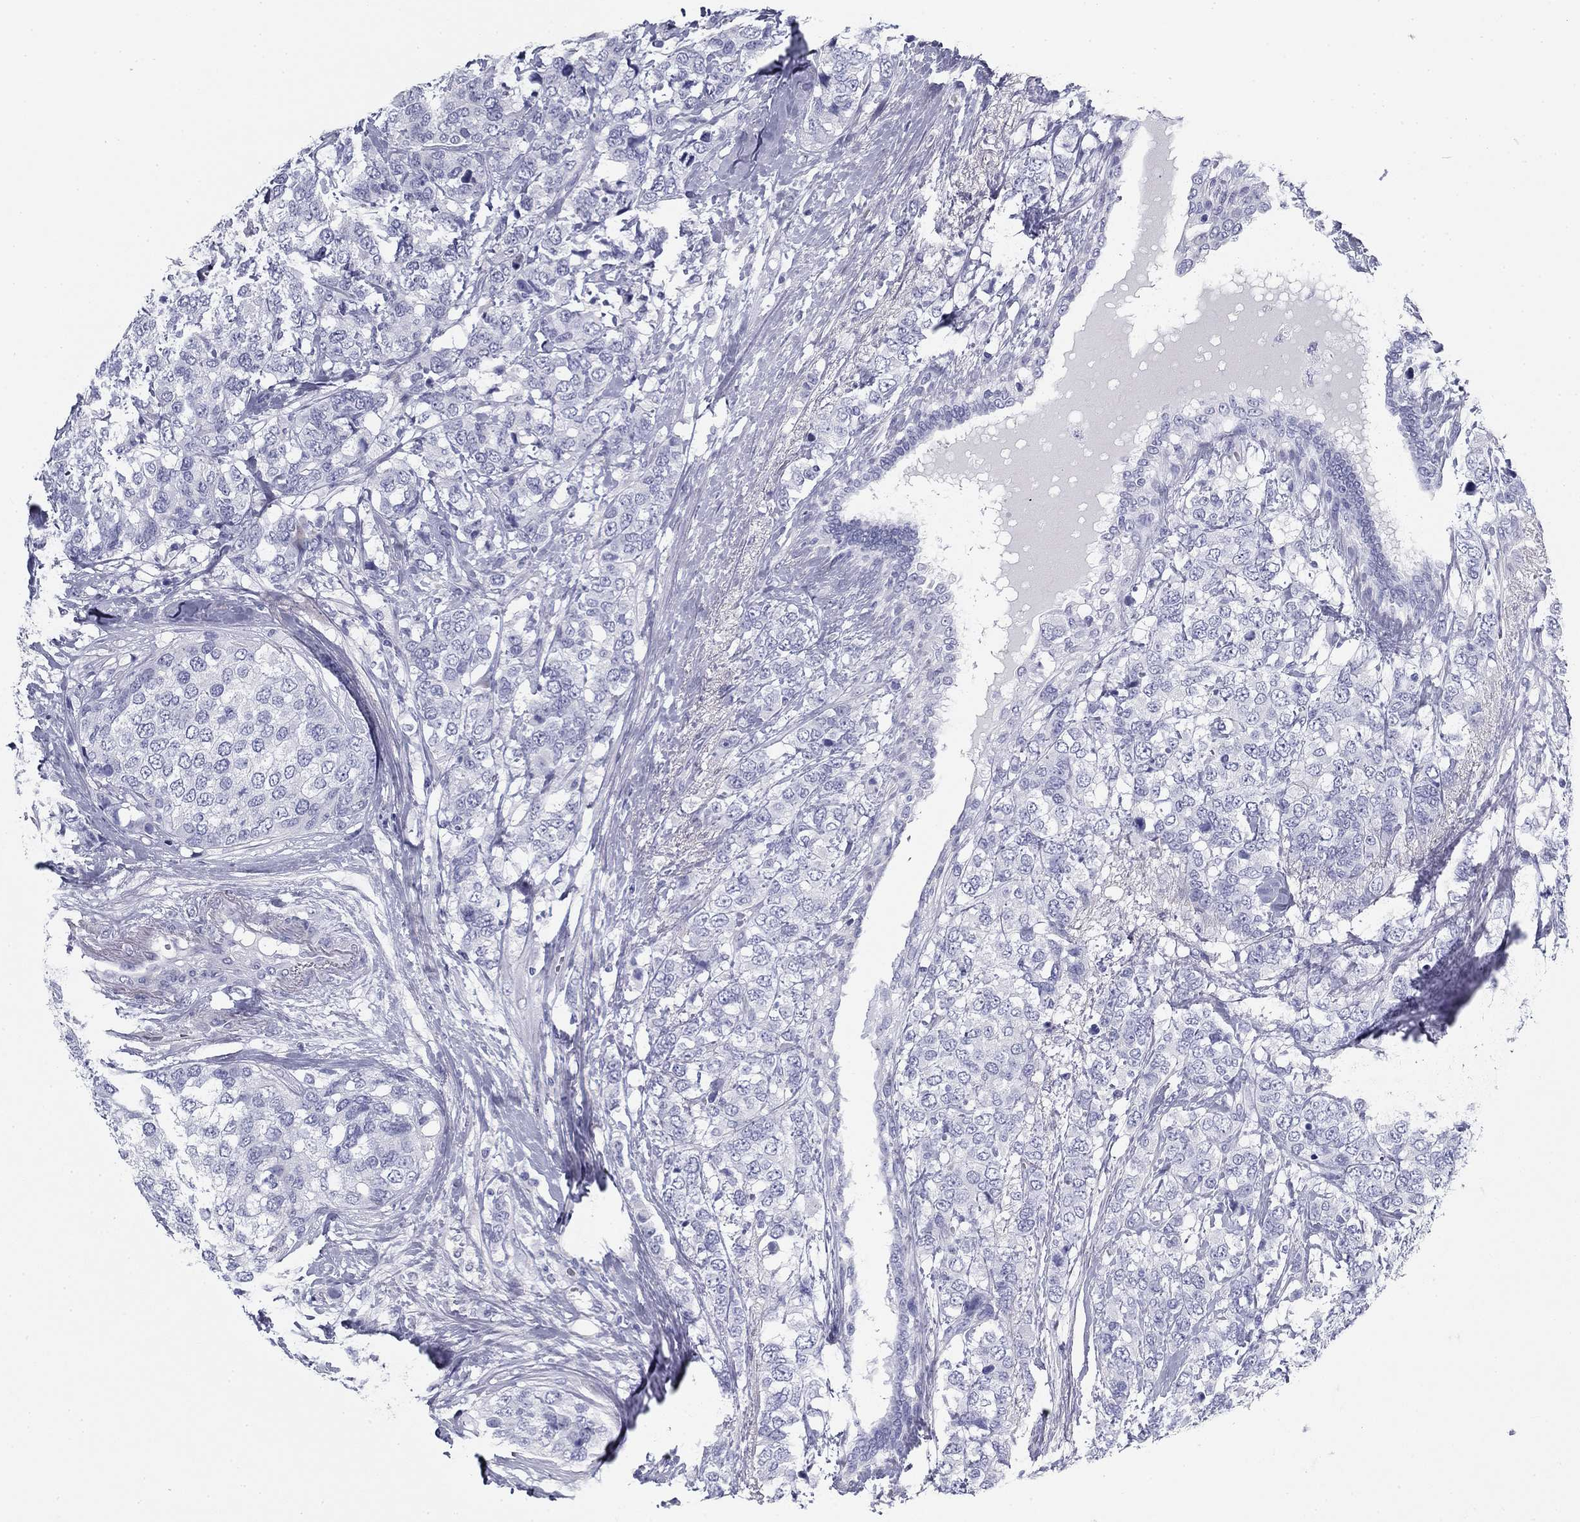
{"staining": {"intensity": "negative", "quantity": "none", "location": "none"}, "tissue": "breast cancer", "cell_type": "Tumor cells", "image_type": "cancer", "snomed": [{"axis": "morphology", "description": "Lobular carcinoma"}, {"axis": "topography", "description": "Breast"}], "caption": "The histopathology image reveals no staining of tumor cells in breast lobular carcinoma. Nuclei are stained in blue.", "gene": "ZP2", "patient": {"sex": "female", "age": 59}}